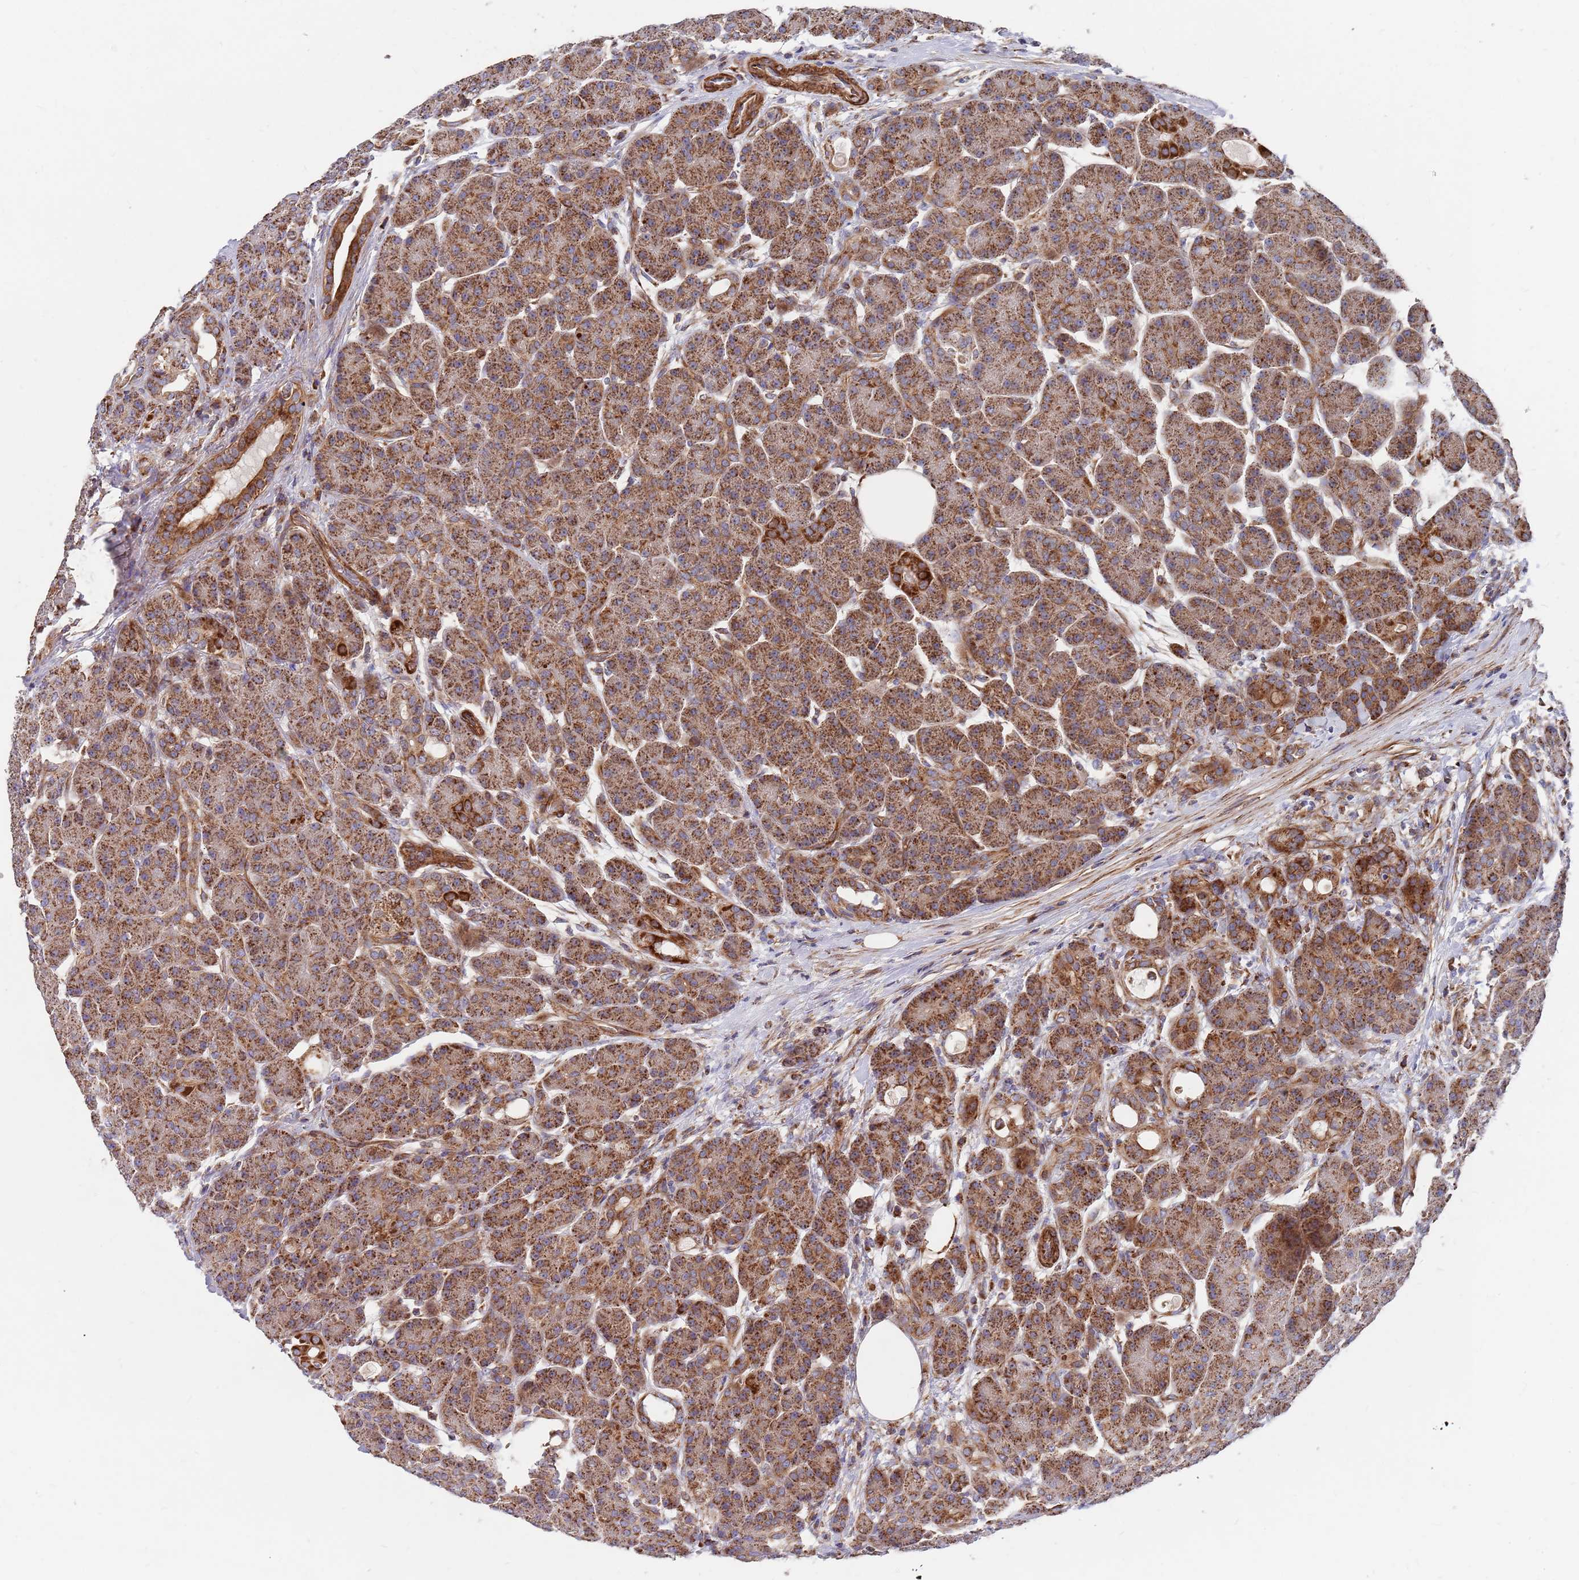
{"staining": {"intensity": "strong", "quantity": ">75%", "location": "cytoplasmic/membranous"}, "tissue": "pancreas", "cell_type": "Exocrine glandular cells", "image_type": "normal", "snomed": [{"axis": "morphology", "description": "Normal tissue, NOS"}, {"axis": "topography", "description": "Pancreas"}], "caption": "Human pancreas stained with a brown dye displays strong cytoplasmic/membranous positive staining in approximately >75% of exocrine glandular cells.", "gene": "WDFY3", "patient": {"sex": "male", "age": 63}}